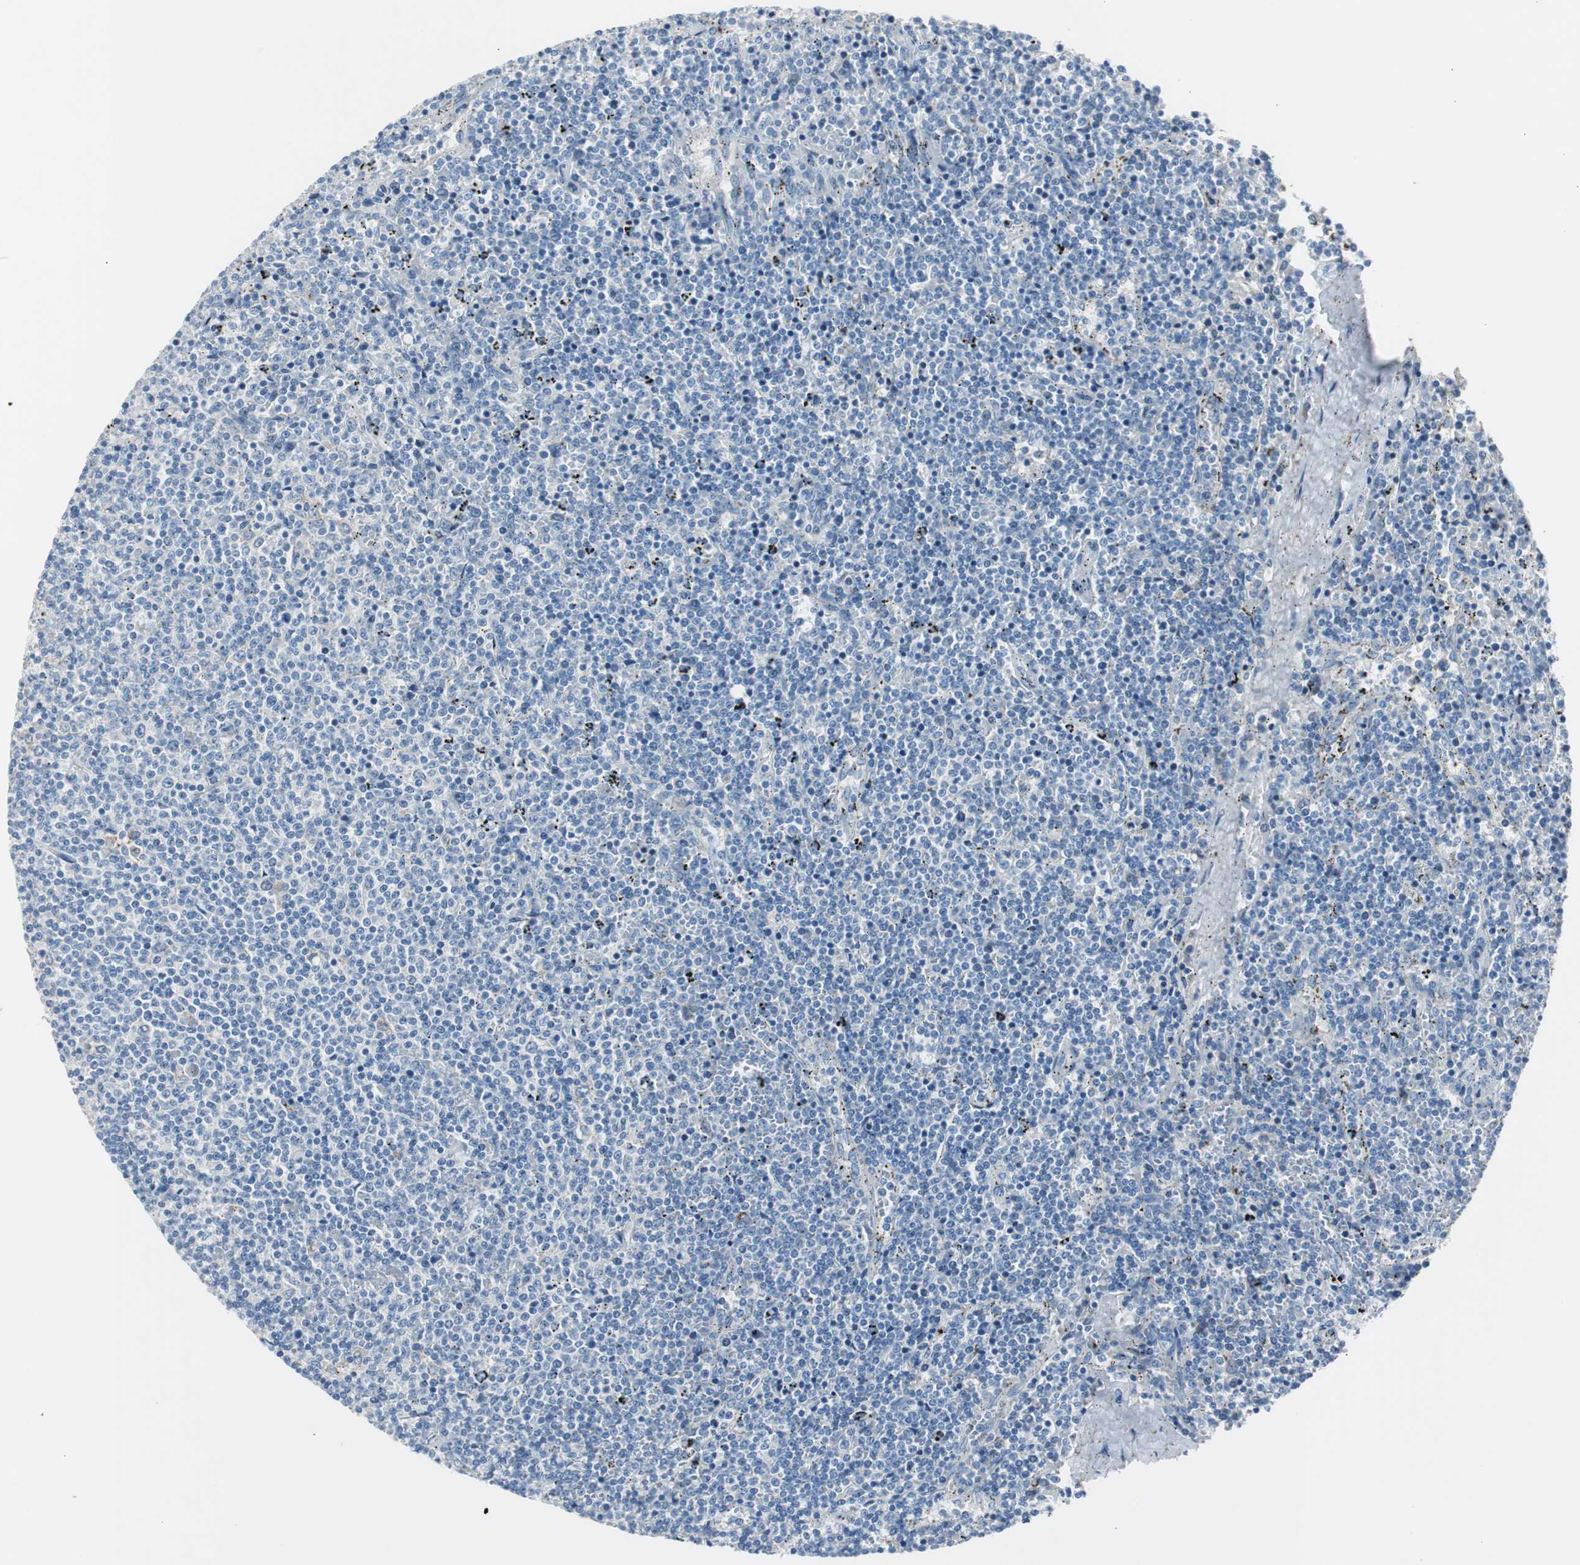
{"staining": {"intensity": "negative", "quantity": "none", "location": "none"}, "tissue": "lymphoma", "cell_type": "Tumor cells", "image_type": "cancer", "snomed": [{"axis": "morphology", "description": "Malignant lymphoma, non-Hodgkin's type, Low grade"}, {"axis": "topography", "description": "Spleen"}], "caption": "Immunohistochemistry histopathology image of lymphoma stained for a protein (brown), which reveals no expression in tumor cells. (Stains: DAB (3,3'-diaminobenzidine) IHC with hematoxylin counter stain, Microscopy: brightfield microscopy at high magnification).", "gene": "SERPINF1", "patient": {"sex": "female", "age": 50}}